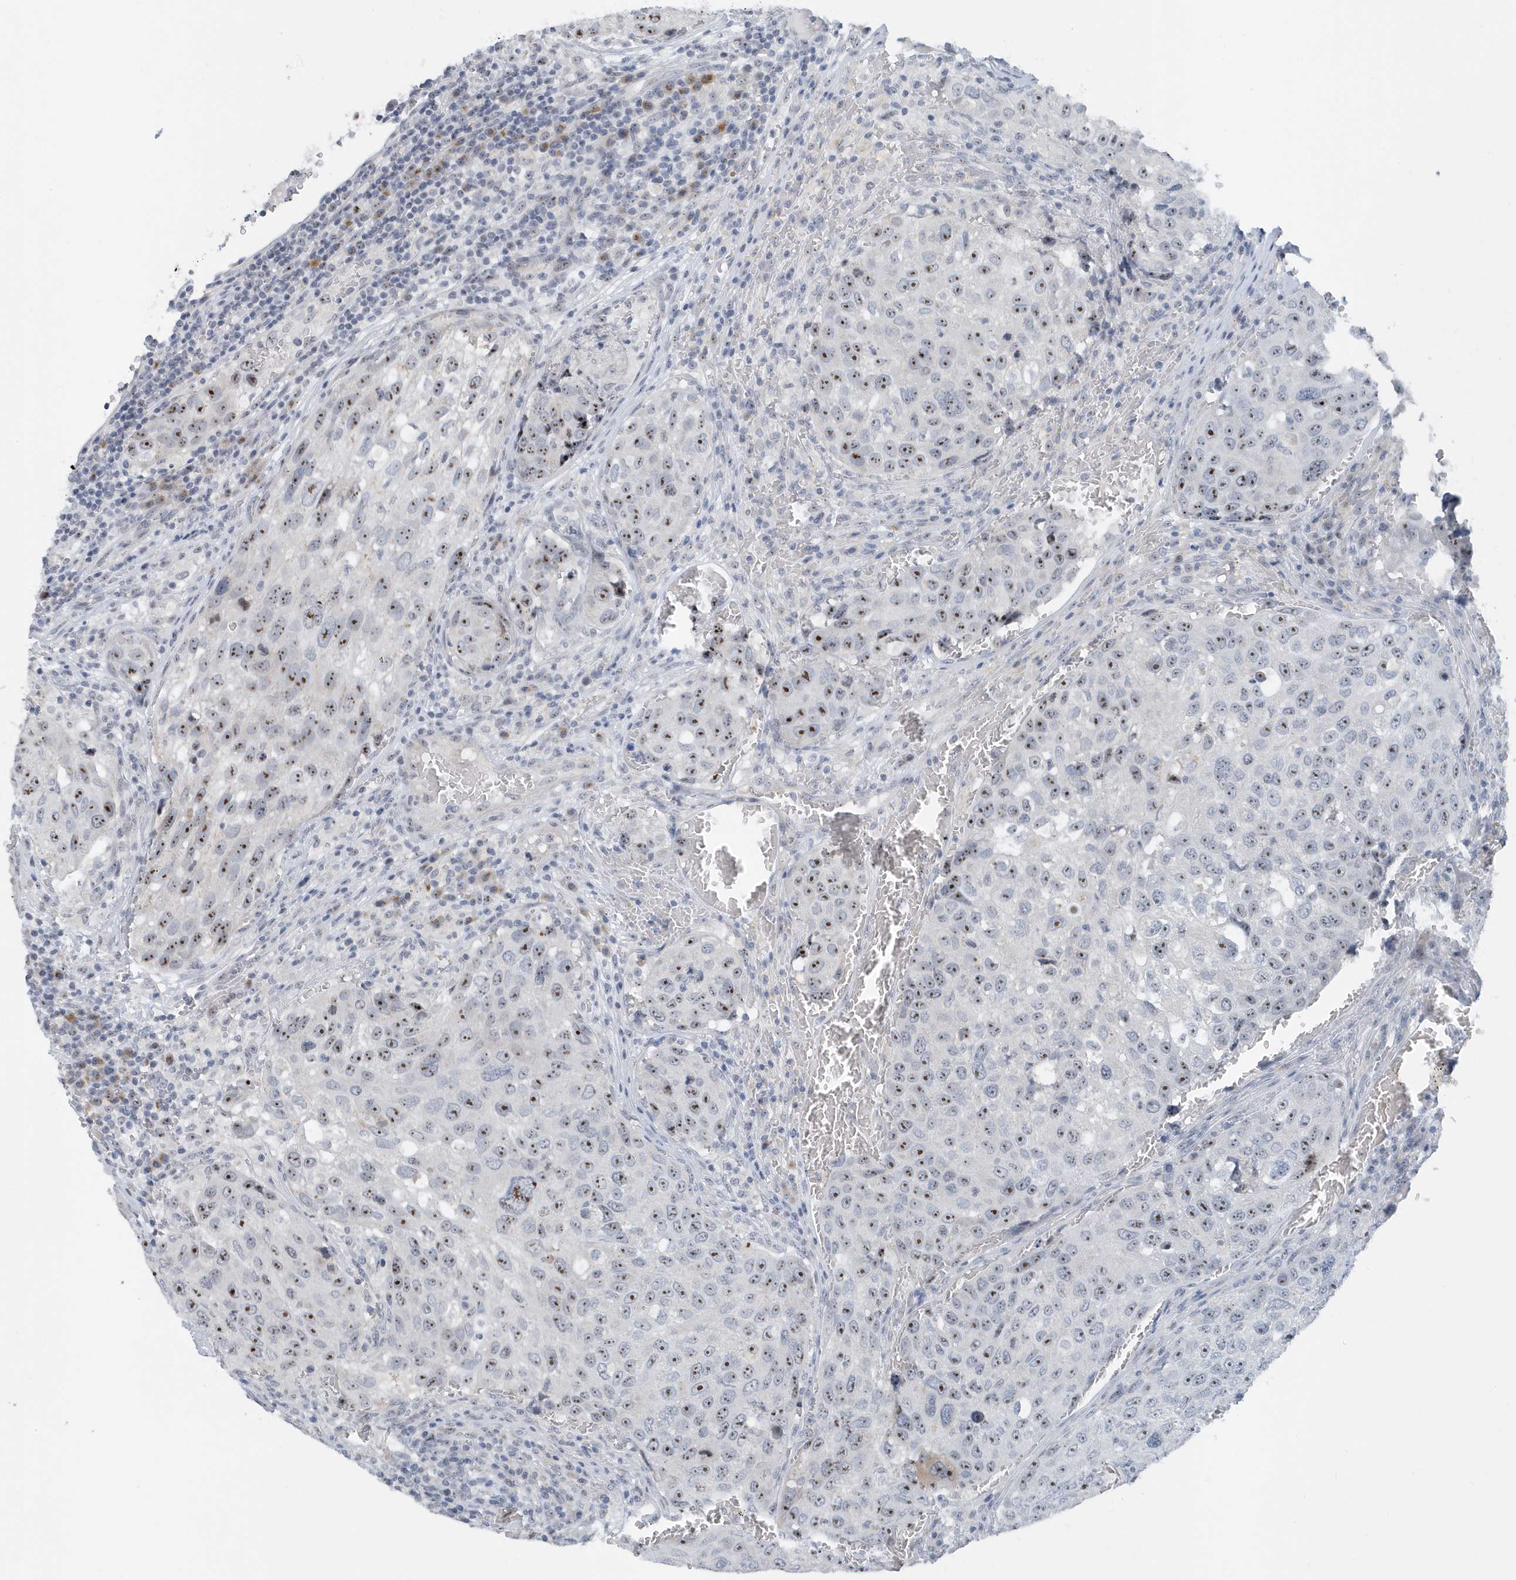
{"staining": {"intensity": "moderate", "quantity": ">75%", "location": "nuclear"}, "tissue": "urothelial cancer", "cell_type": "Tumor cells", "image_type": "cancer", "snomed": [{"axis": "morphology", "description": "Urothelial carcinoma, High grade"}, {"axis": "topography", "description": "Lymph node"}, {"axis": "topography", "description": "Urinary bladder"}], "caption": "Tumor cells reveal moderate nuclear positivity in approximately >75% of cells in urothelial cancer.", "gene": "RPF2", "patient": {"sex": "male", "age": 51}}